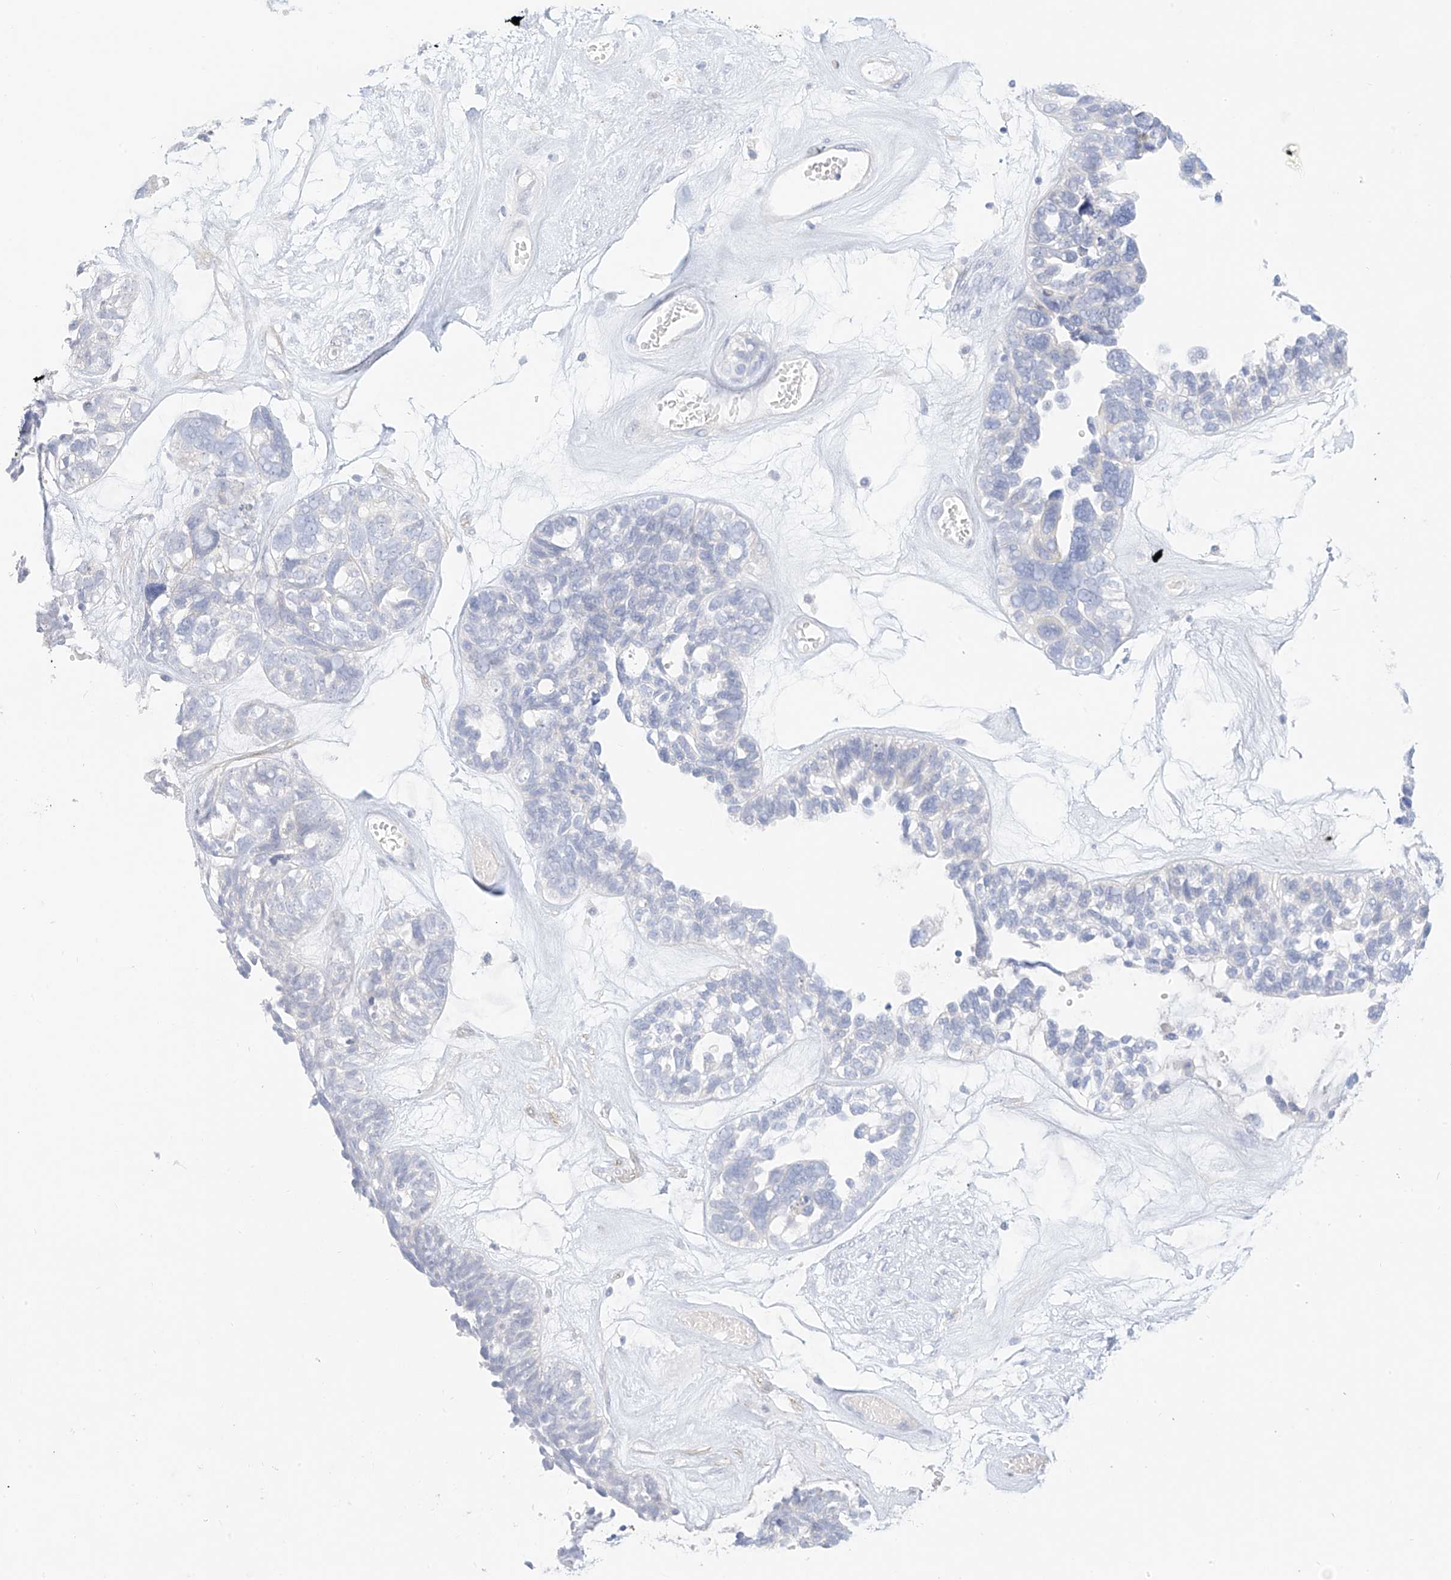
{"staining": {"intensity": "negative", "quantity": "none", "location": "none"}, "tissue": "ovarian cancer", "cell_type": "Tumor cells", "image_type": "cancer", "snomed": [{"axis": "morphology", "description": "Cystadenocarcinoma, serous, NOS"}, {"axis": "topography", "description": "Ovary"}], "caption": "Tumor cells are negative for brown protein staining in ovarian cancer.", "gene": "ST3GAL5", "patient": {"sex": "female", "age": 79}}